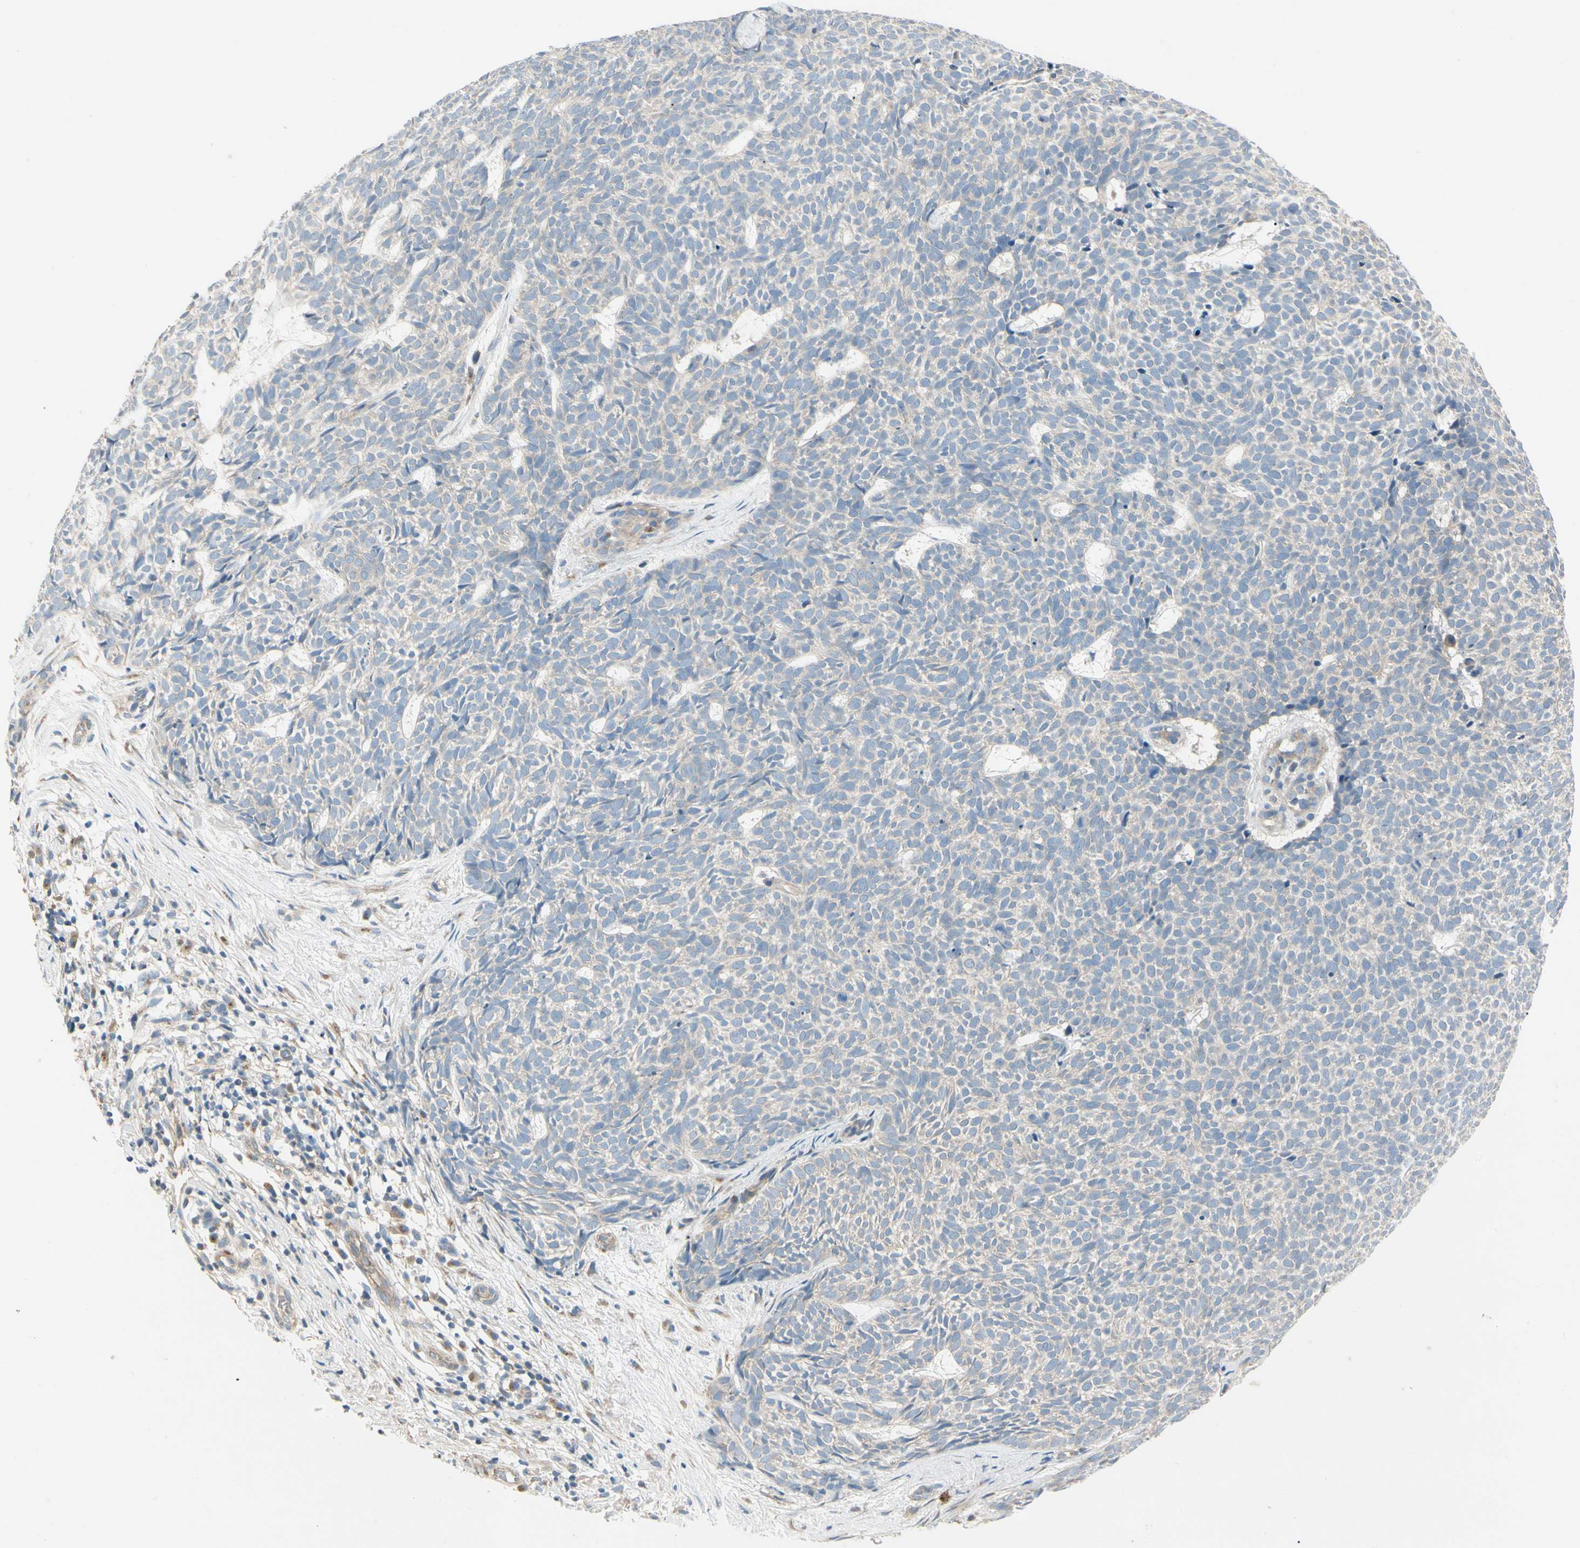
{"staining": {"intensity": "weak", "quantity": "<25%", "location": "cytoplasmic/membranous"}, "tissue": "skin cancer", "cell_type": "Tumor cells", "image_type": "cancer", "snomed": [{"axis": "morphology", "description": "Basal cell carcinoma"}, {"axis": "topography", "description": "Skin"}], "caption": "A photomicrograph of human skin basal cell carcinoma is negative for staining in tumor cells. (DAB (3,3'-diaminobenzidine) immunohistochemistry (IHC) visualized using brightfield microscopy, high magnification).", "gene": "ABCA3", "patient": {"sex": "female", "age": 84}}